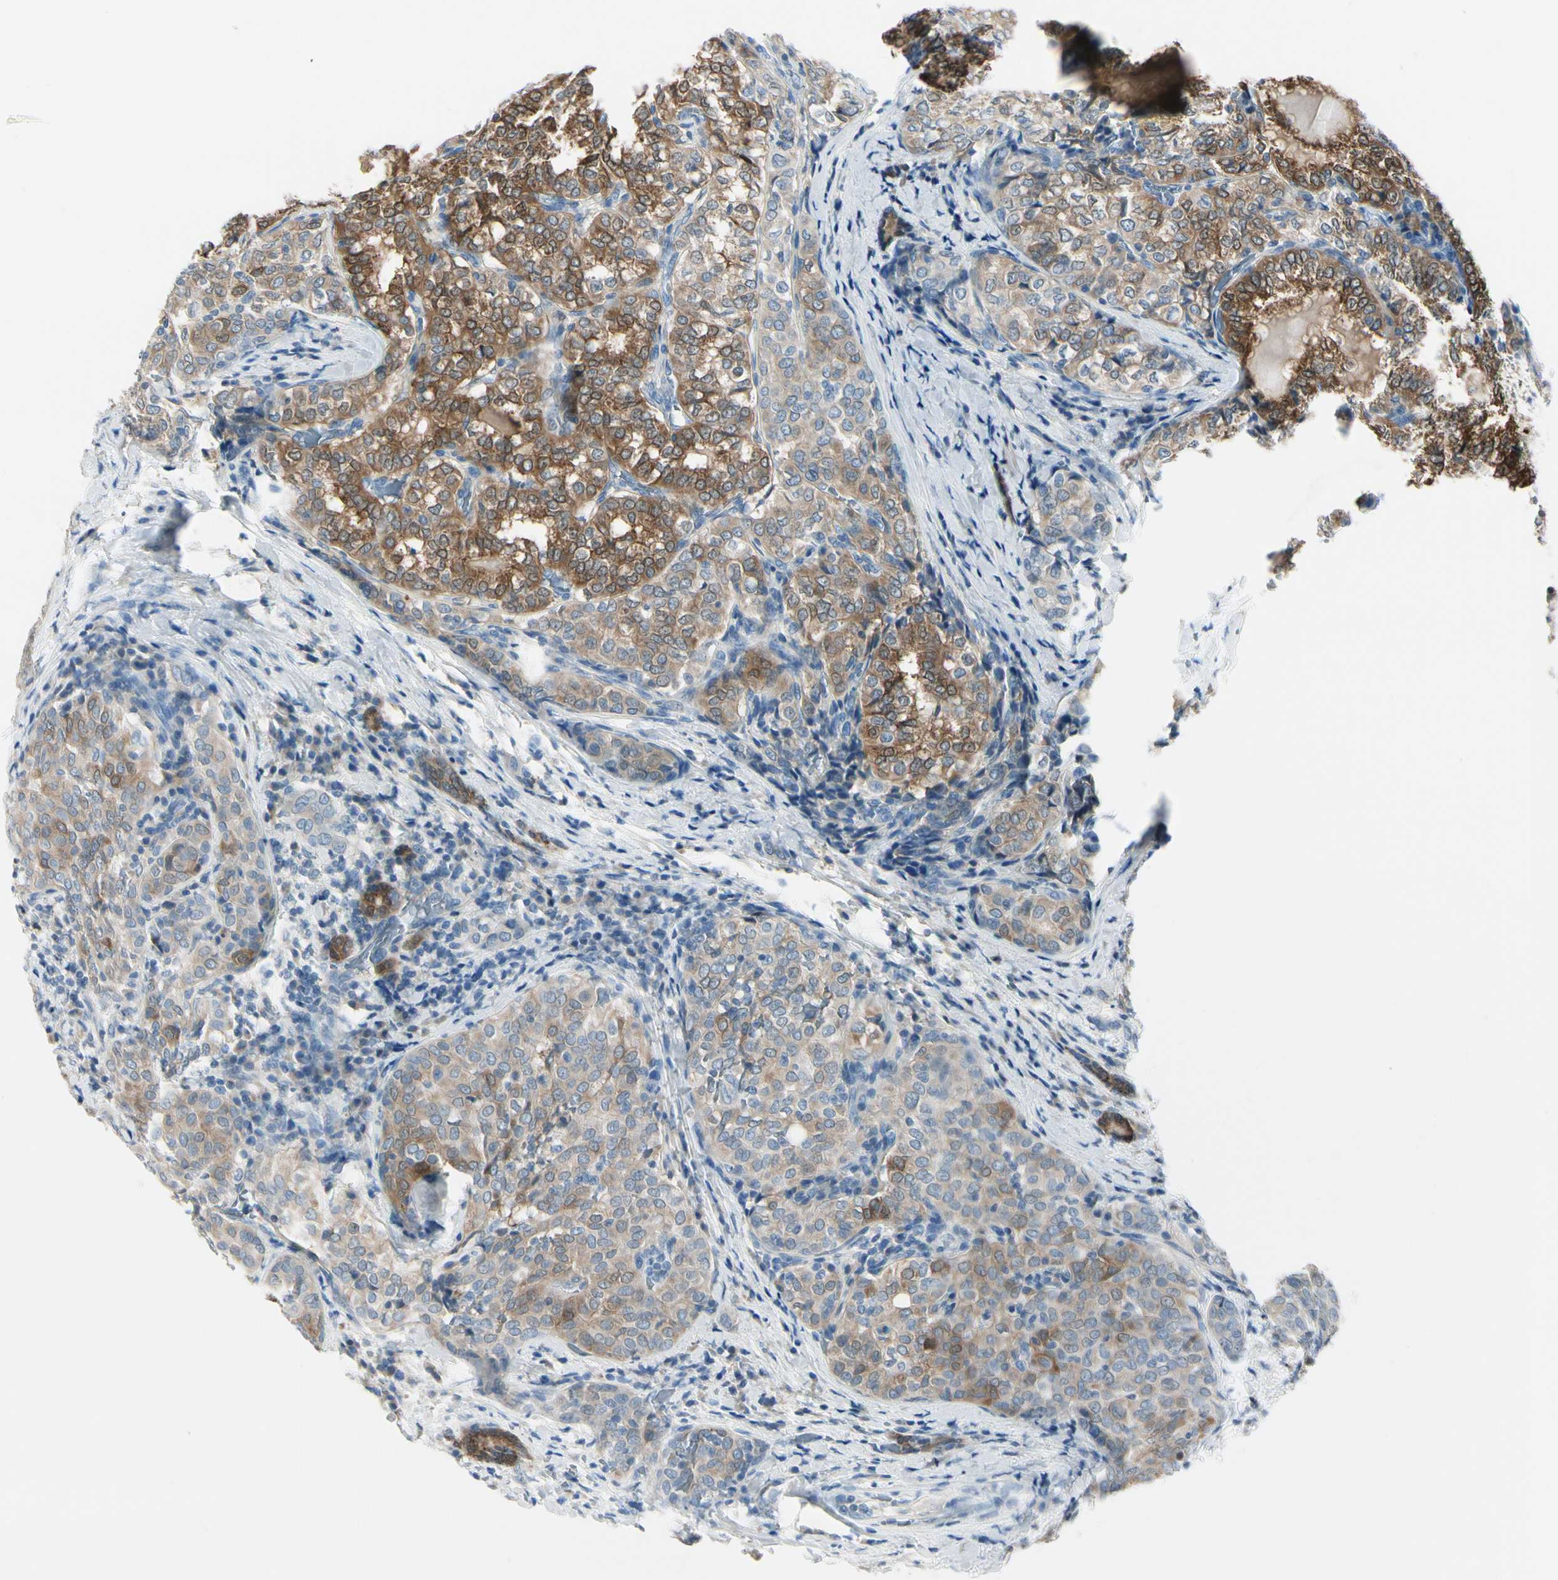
{"staining": {"intensity": "moderate", "quantity": ">75%", "location": "cytoplasmic/membranous"}, "tissue": "thyroid cancer", "cell_type": "Tumor cells", "image_type": "cancer", "snomed": [{"axis": "morphology", "description": "Normal tissue, NOS"}, {"axis": "morphology", "description": "Papillary adenocarcinoma, NOS"}, {"axis": "topography", "description": "Thyroid gland"}], "caption": "Protein staining reveals moderate cytoplasmic/membranous positivity in about >75% of tumor cells in papillary adenocarcinoma (thyroid).", "gene": "PEBP1", "patient": {"sex": "female", "age": 30}}